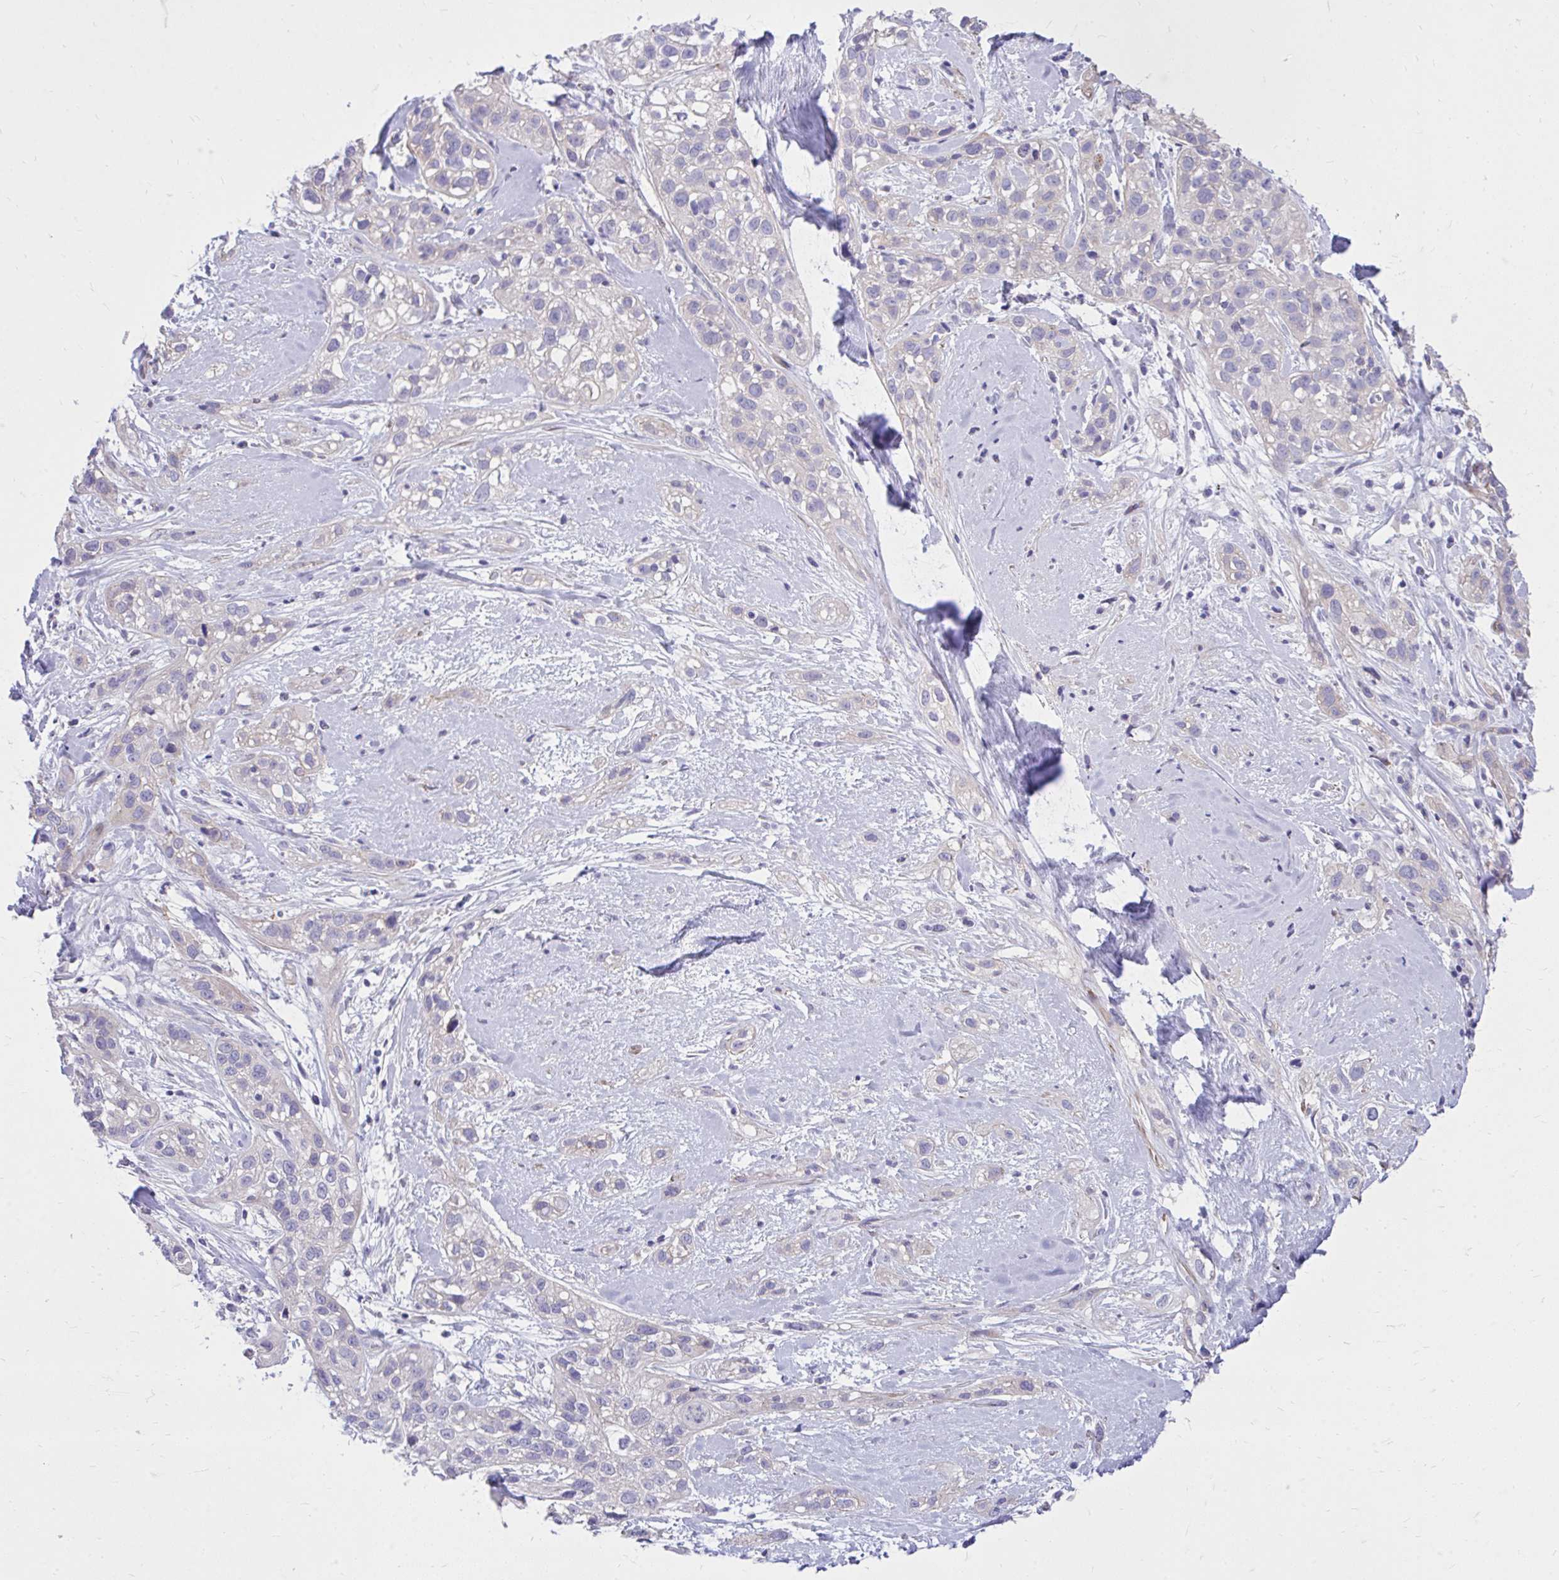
{"staining": {"intensity": "negative", "quantity": "none", "location": "none"}, "tissue": "skin cancer", "cell_type": "Tumor cells", "image_type": "cancer", "snomed": [{"axis": "morphology", "description": "Squamous cell carcinoma, NOS"}, {"axis": "topography", "description": "Skin"}], "caption": "This is an immunohistochemistry image of skin cancer. There is no expression in tumor cells.", "gene": "TP53I11", "patient": {"sex": "male", "age": 82}}